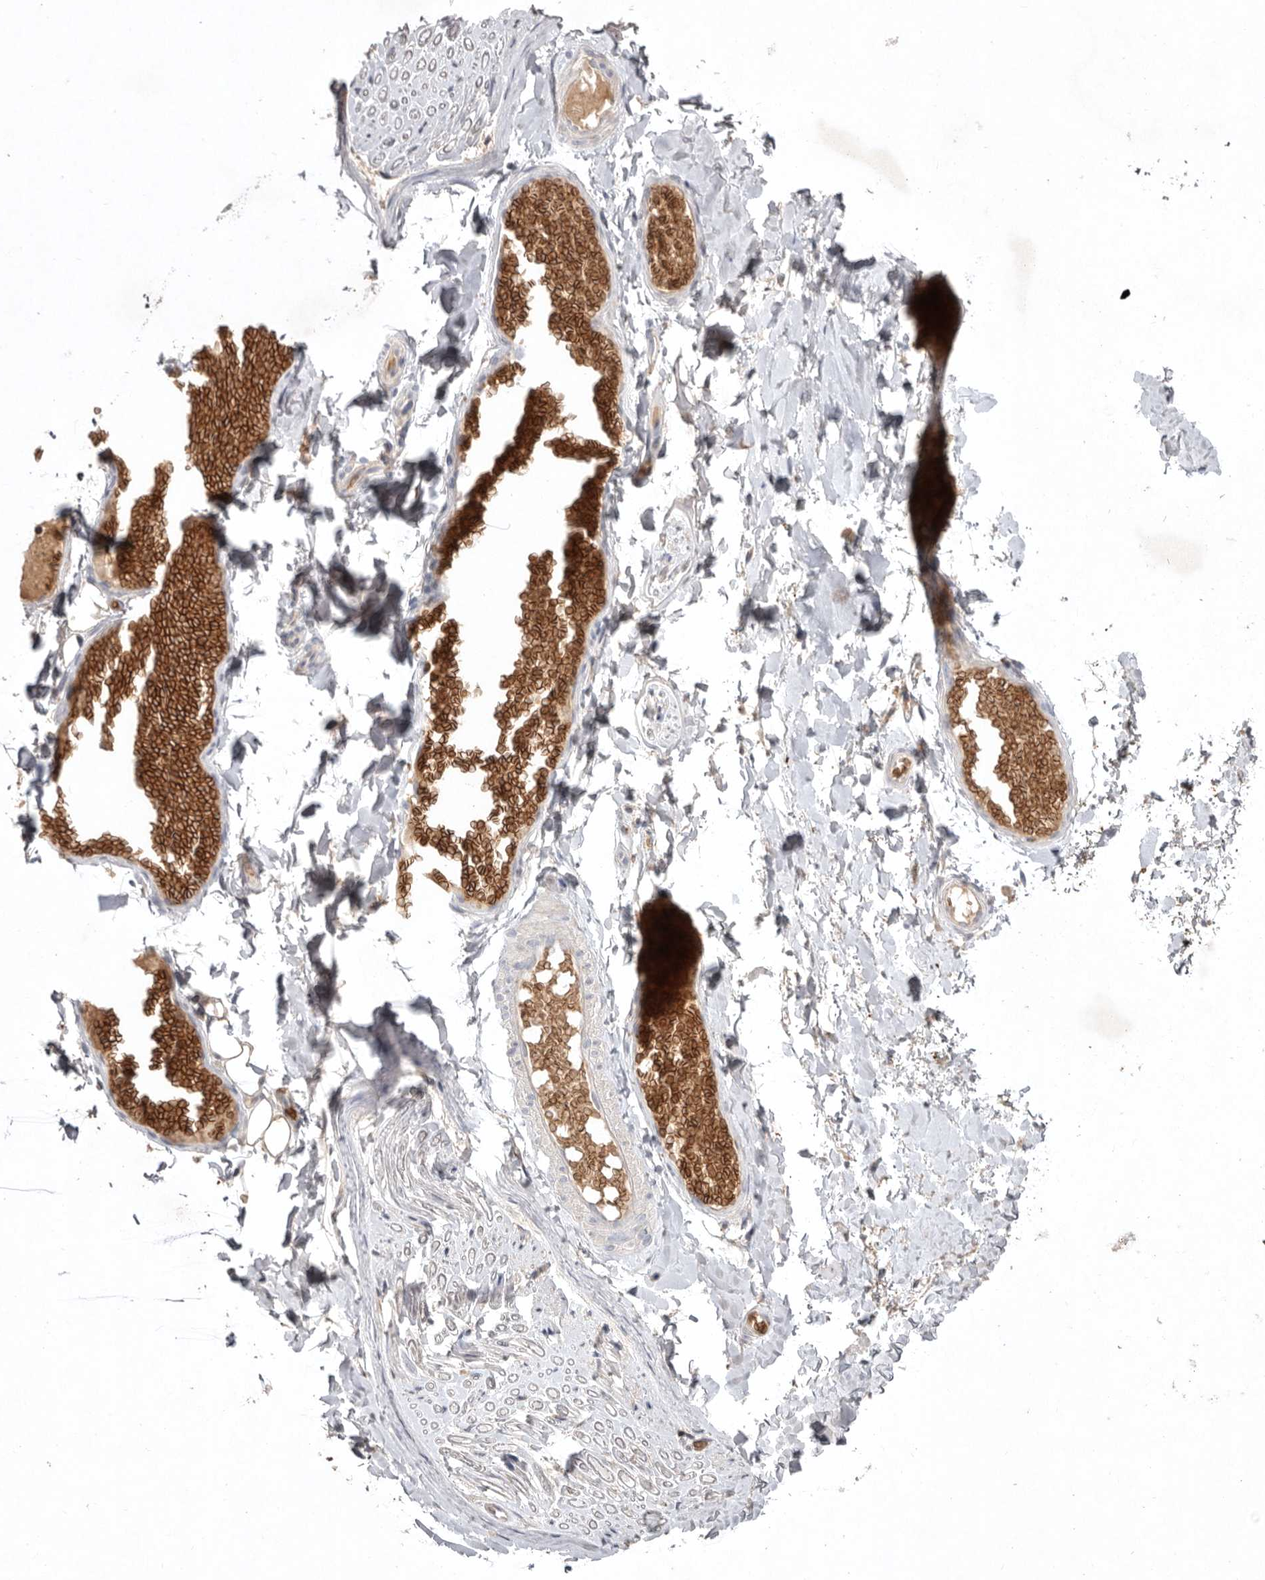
{"staining": {"intensity": "negative", "quantity": "none", "location": "none"}, "tissue": "adipose tissue", "cell_type": "Adipocytes", "image_type": "normal", "snomed": [{"axis": "morphology", "description": "Normal tissue, NOS"}, {"axis": "topography", "description": "Adipose tissue"}, {"axis": "topography", "description": "Vascular tissue"}, {"axis": "topography", "description": "Peripheral nerve tissue"}], "caption": "This image is of unremarkable adipose tissue stained with immunohistochemistry (IHC) to label a protein in brown with the nuclei are counter-stained blue. There is no expression in adipocytes. (Immunohistochemistry, brightfield microscopy, high magnification).", "gene": "TNFSF14", "patient": {"sex": "male", "age": 25}}